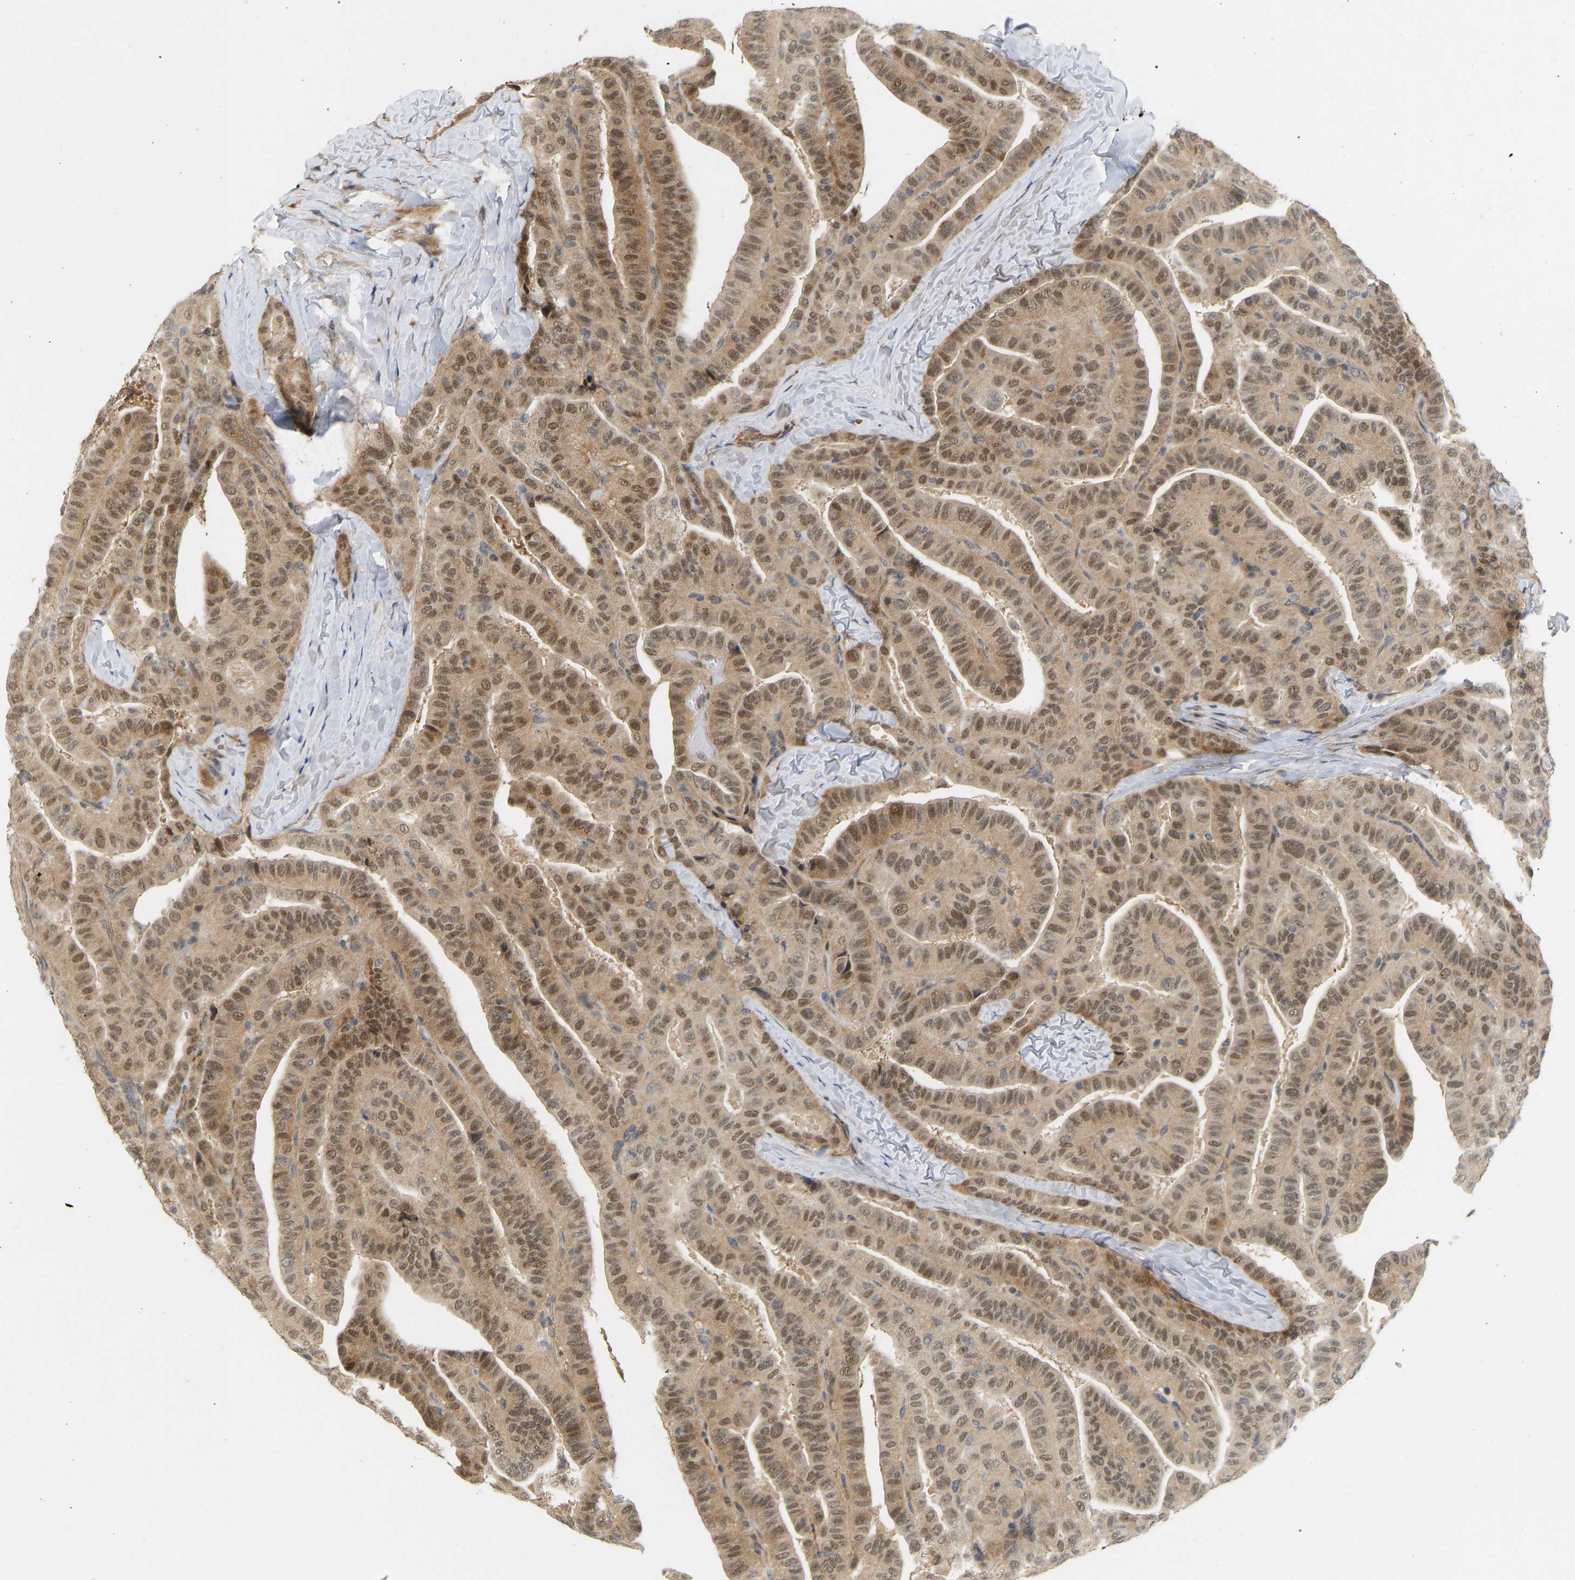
{"staining": {"intensity": "moderate", "quantity": ">75%", "location": "cytoplasmic/membranous,nuclear"}, "tissue": "thyroid cancer", "cell_type": "Tumor cells", "image_type": "cancer", "snomed": [{"axis": "morphology", "description": "Papillary adenocarcinoma, NOS"}, {"axis": "topography", "description": "Thyroid gland"}], "caption": "DAB (3,3'-diaminobenzidine) immunohistochemical staining of human thyroid cancer exhibits moderate cytoplasmic/membranous and nuclear protein positivity in about >75% of tumor cells.", "gene": "BAG1", "patient": {"sex": "male", "age": 77}}